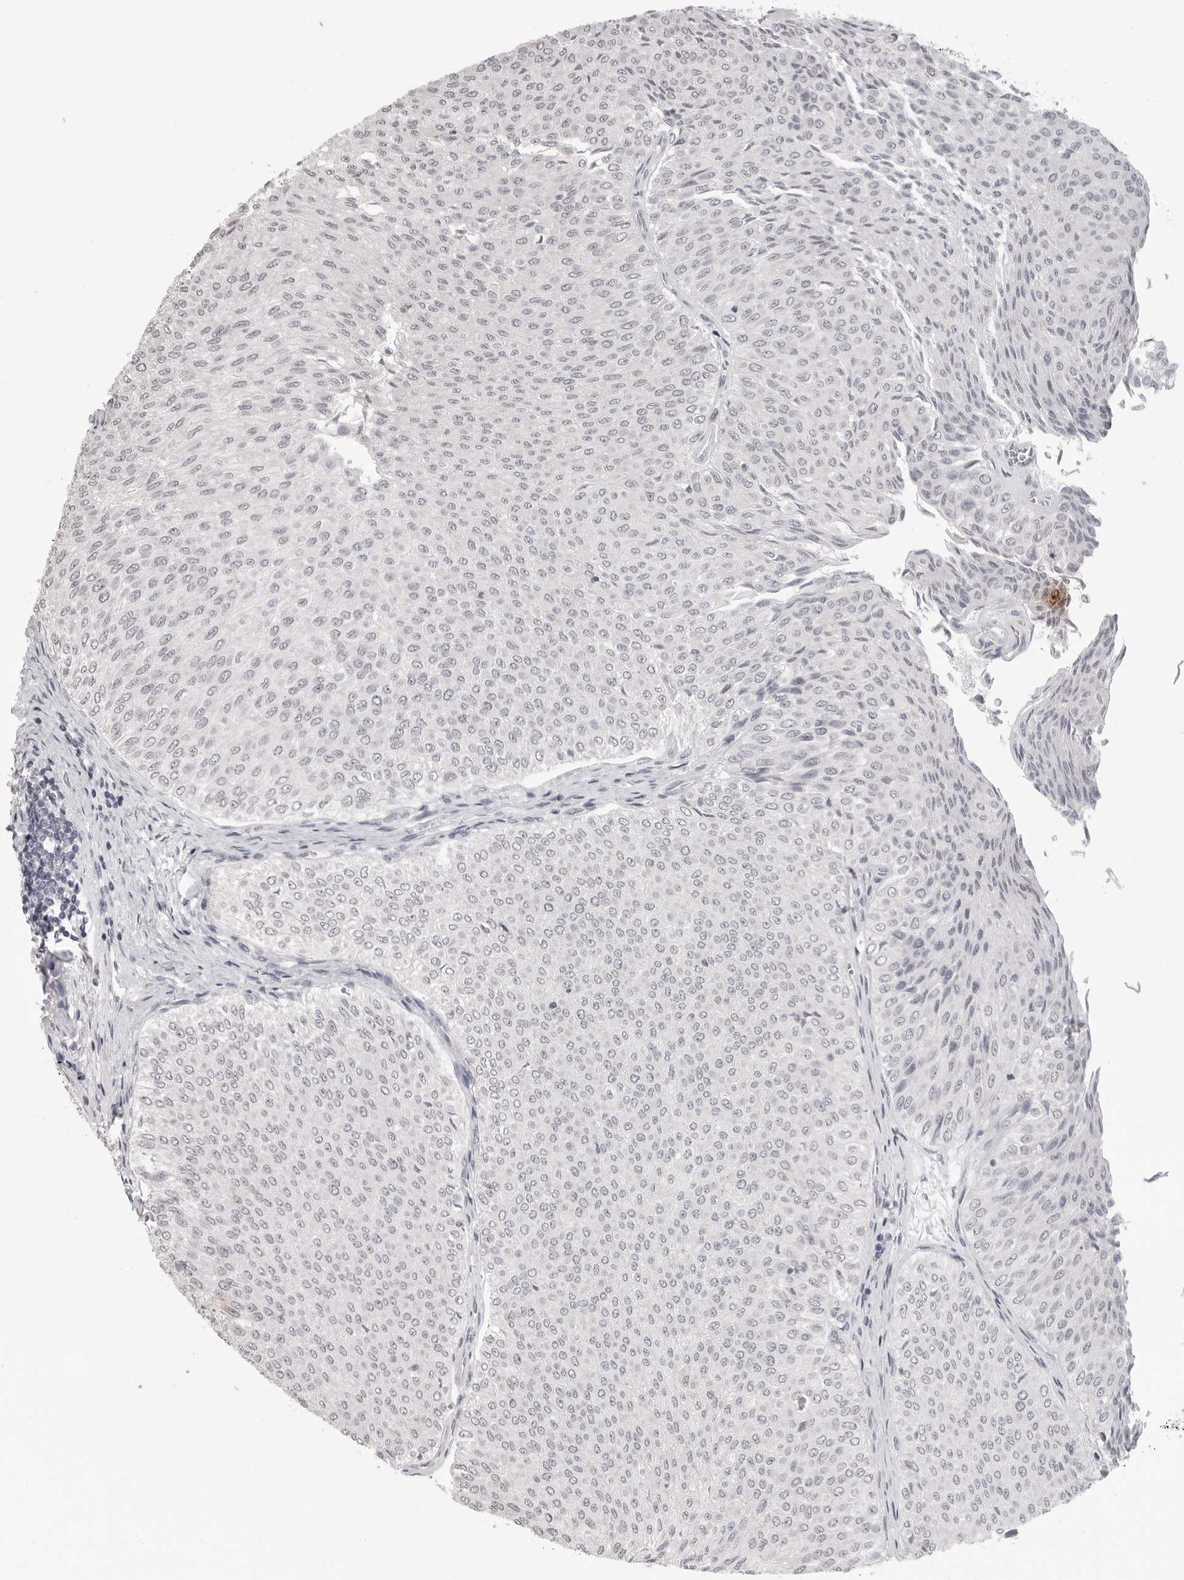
{"staining": {"intensity": "negative", "quantity": "none", "location": "none"}, "tissue": "urothelial cancer", "cell_type": "Tumor cells", "image_type": "cancer", "snomed": [{"axis": "morphology", "description": "Urothelial carcinoma, Low grade"}, {"axis": "topography", "description": "Urinary bladder"}], "caption": "Histopathology image shows no significant protein positivity in tumor cells of urothelial carcinoma (low-grade). The staining was performed using DAB to visualize the protein expression in brown, while the nuclei were stained in blue with hematoxylin (Magnification: 20x).", "gene": "PRSS1", "patient": {"sex": "male", "age": 78}}